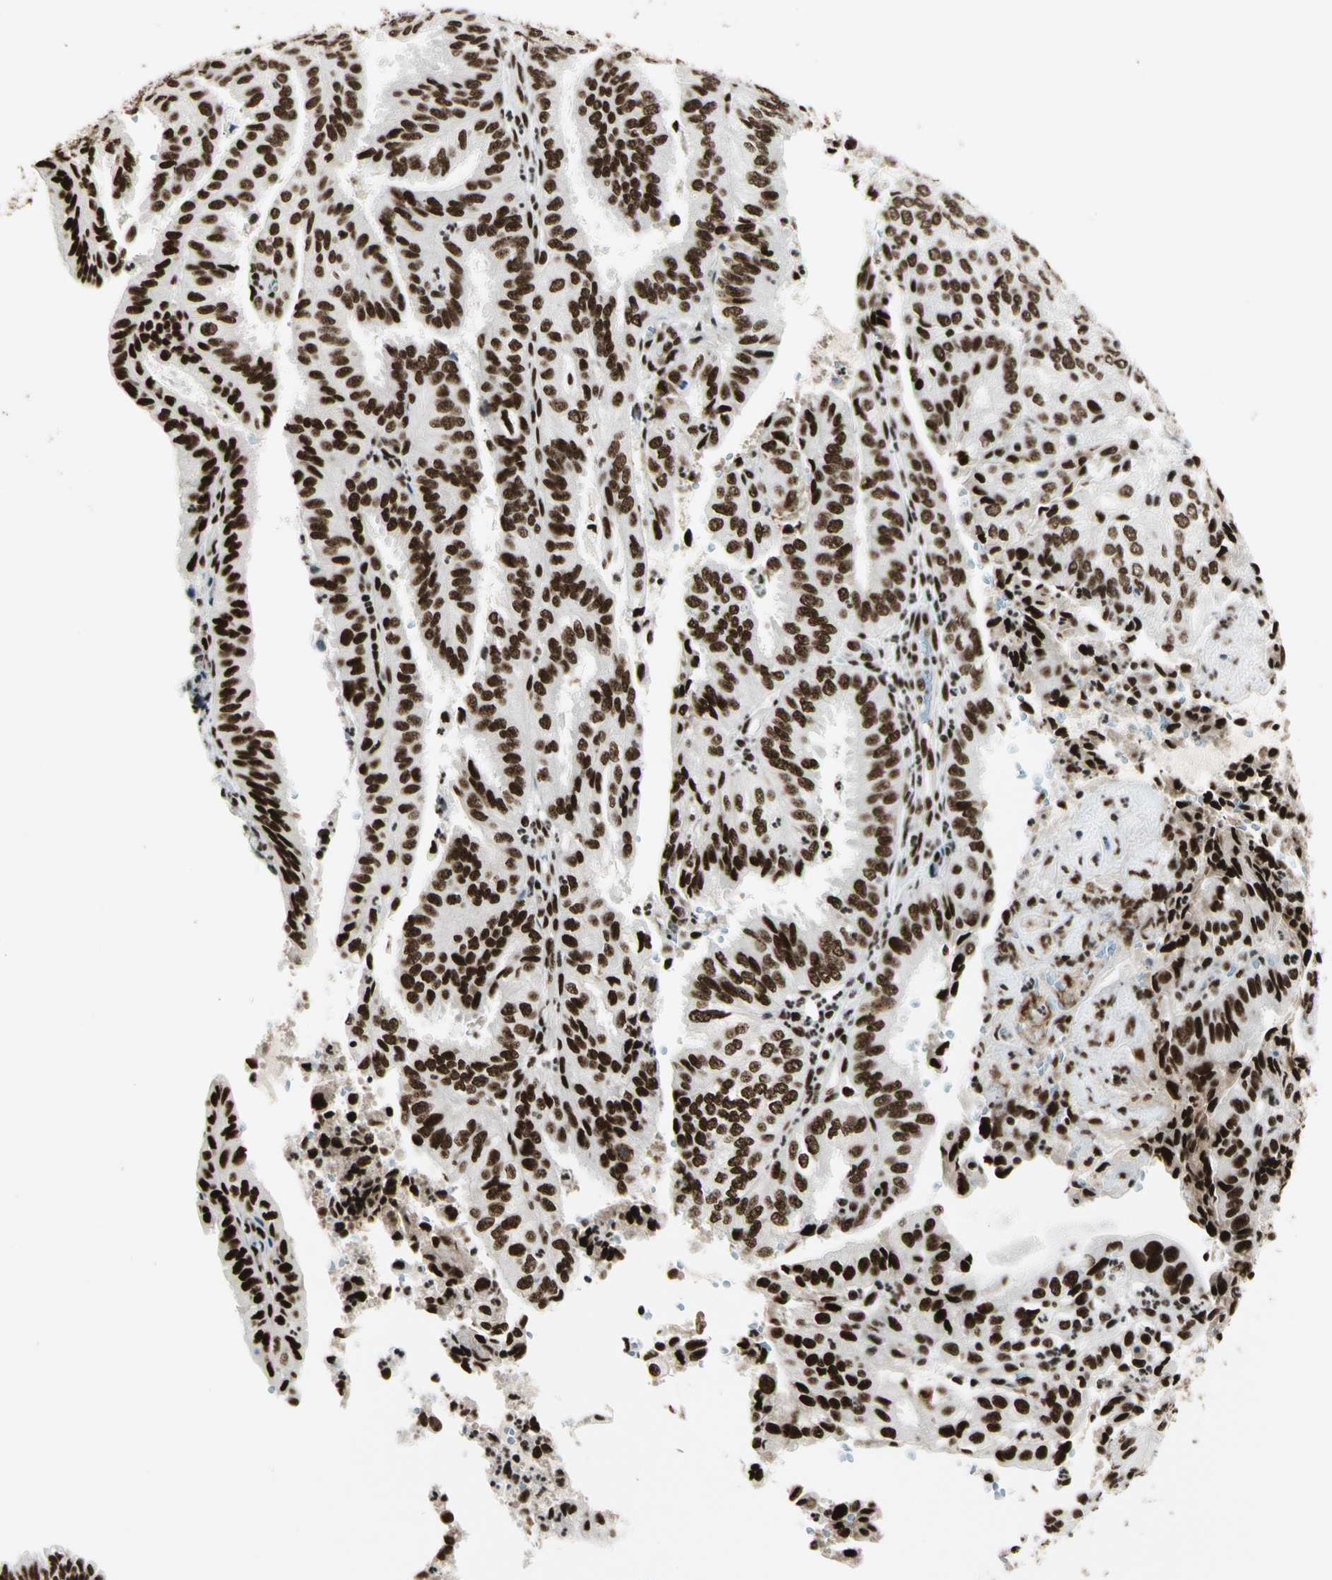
{"staining": {"intensity": "strong", "quantity": ">75%", "location": "nuclear"}, "tissue": "endometrial cancer", "cell_type": "Tumor cells", "image_type": "cancer", "snomed": [{"axis": "morphology", "description": "Adenocarcinoma, NOS"}, {"axis": "topography", "description": "Uterus"}], "caption": "Approximately >75% of tumor cells in endometrial cancer (adenocarcinoma) display strong nuclear protein expression as visualized by brown immunohistochemical staining.", "gene": "CCAR1", "patient": {"sex": "female", "age": 60}}